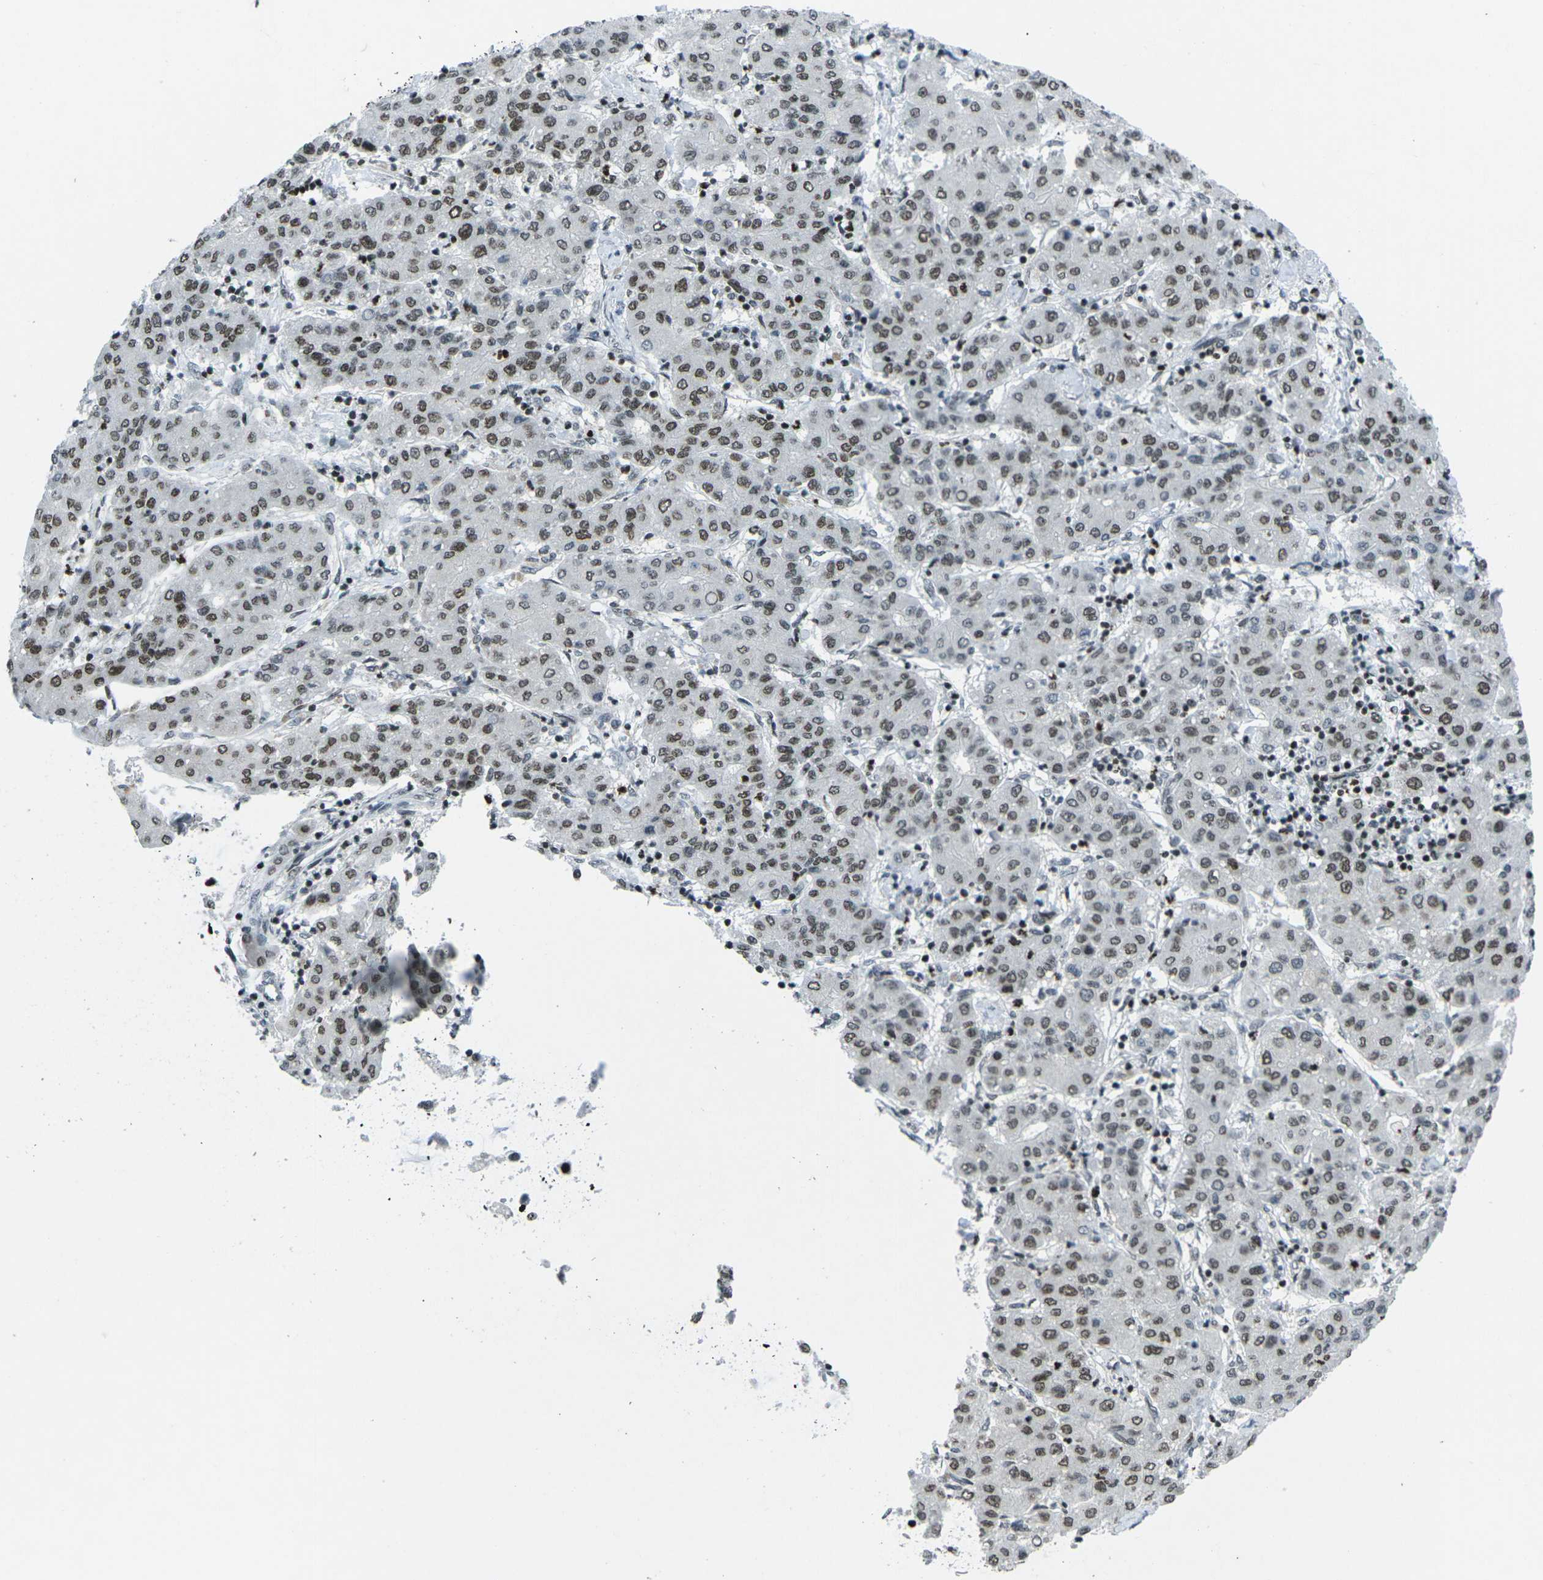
{"staining": {"intensity": "moderate", "quantity": "25%-75%", "location": "nuclear"}, "tissue": "liver cancer", "cell_type": "Tumor cells", "image_type": "cancer", "snomed": [{"axis": "morphology", "description": "Carcinoma, Hepatocellular, NOS"}, {"axis": "topography", "description": "Liver"}], "caption": "DAB (3,3'-diaminobenzidine) immunohistochemical staining of liver cancer reveals moderate nuclear protein positivity in about 25%-75% of tumor cells. The protein is shown in brown color, while the nuclei are stained blue.", "gene": "EME1", "patient": {"sex": "male", "age": 65}}